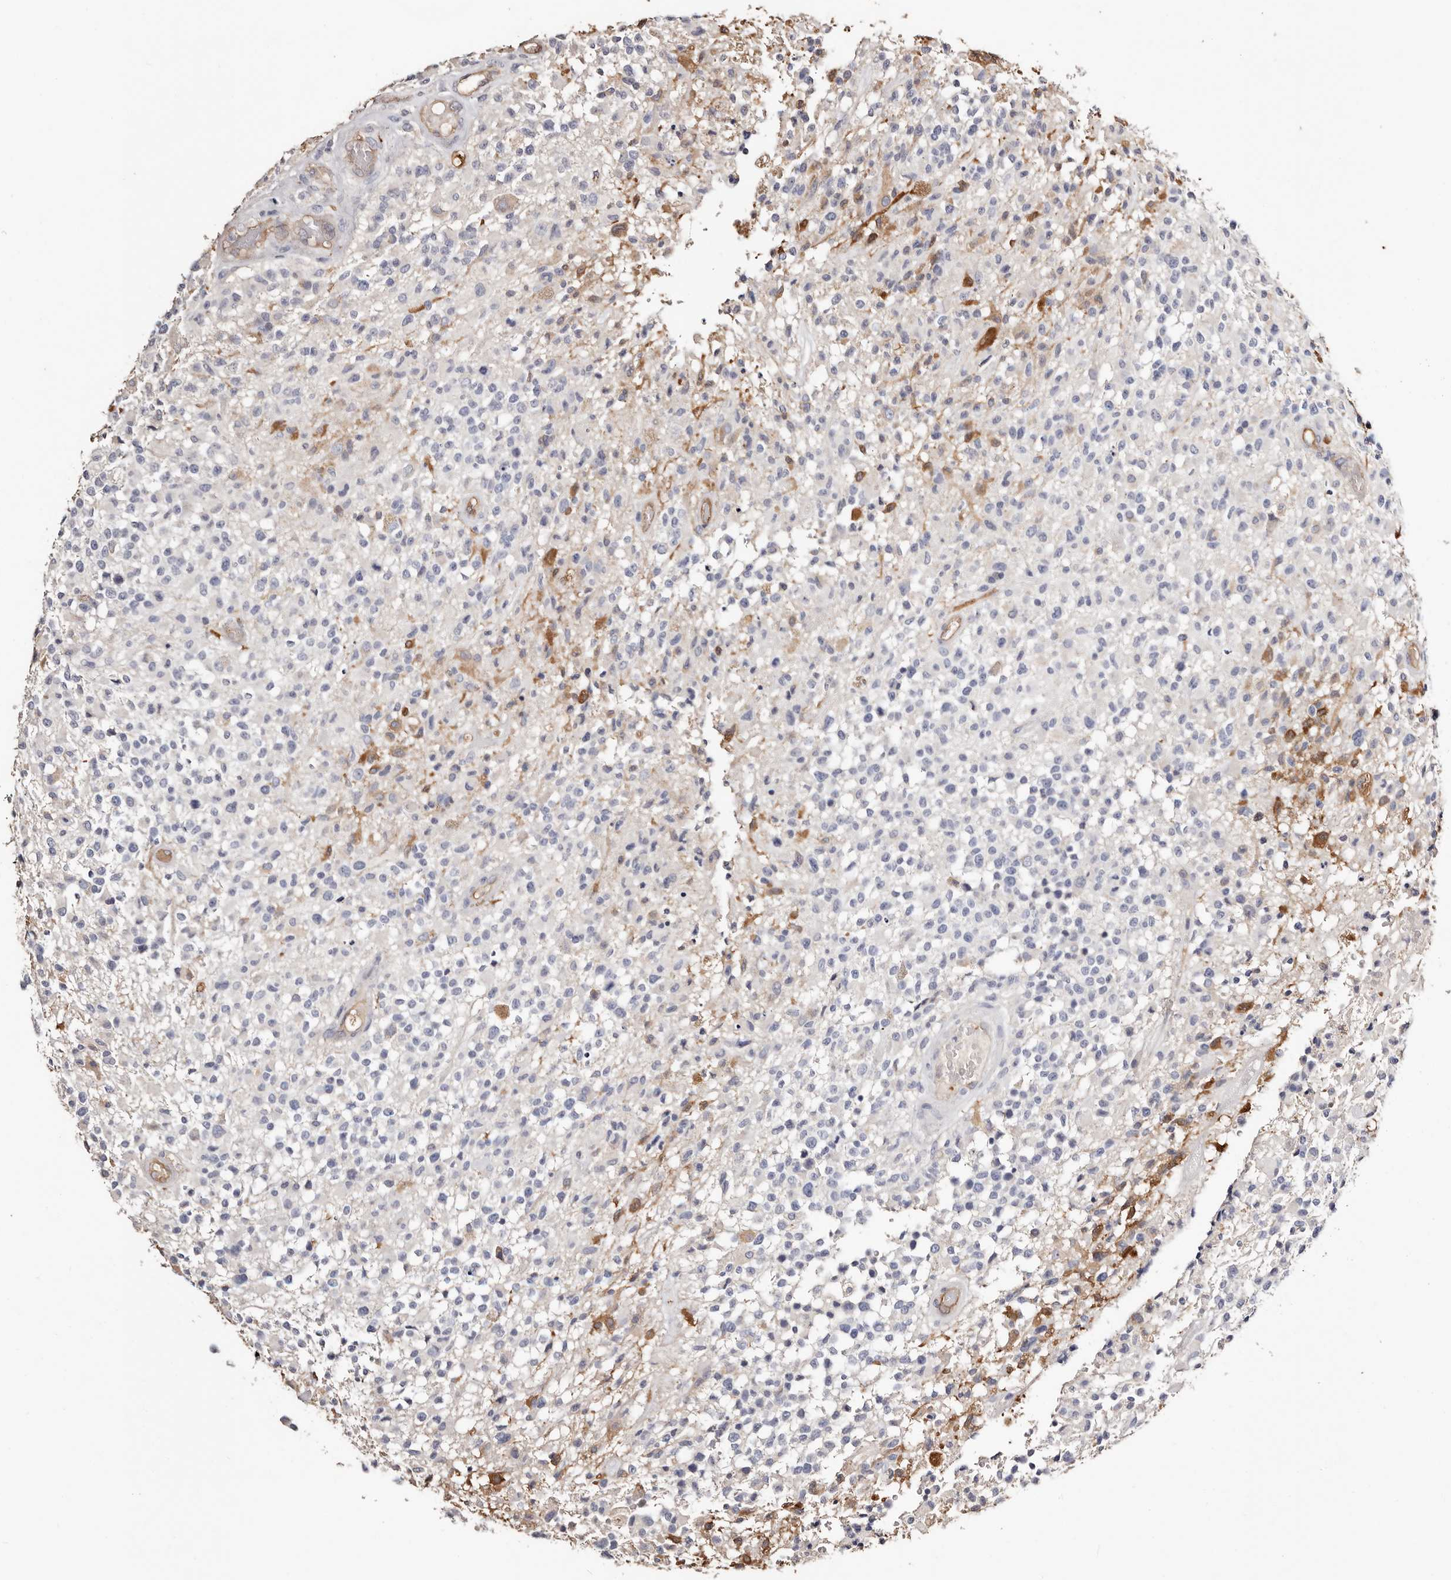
{"staining": {"intensity": "negative", "quantity": "none", "location": "none"}, "tissue": "glioma", "cell_type": "Tumor cells", "image_type": "cancer", "snomed": [{"axis": "morphology", "description": "Glioma, malignant, High grade"}, {"axis": "morphology", "description": "Glioblastoma, NOS"}, {"axis": "topography", "description": "Brain"}], "caption": "Immunohistochemistry of human glioblastoma exhibits no staining in tumor cells.", "gene": "TGM2", "patient": {"sex": "male", "age": 60}}